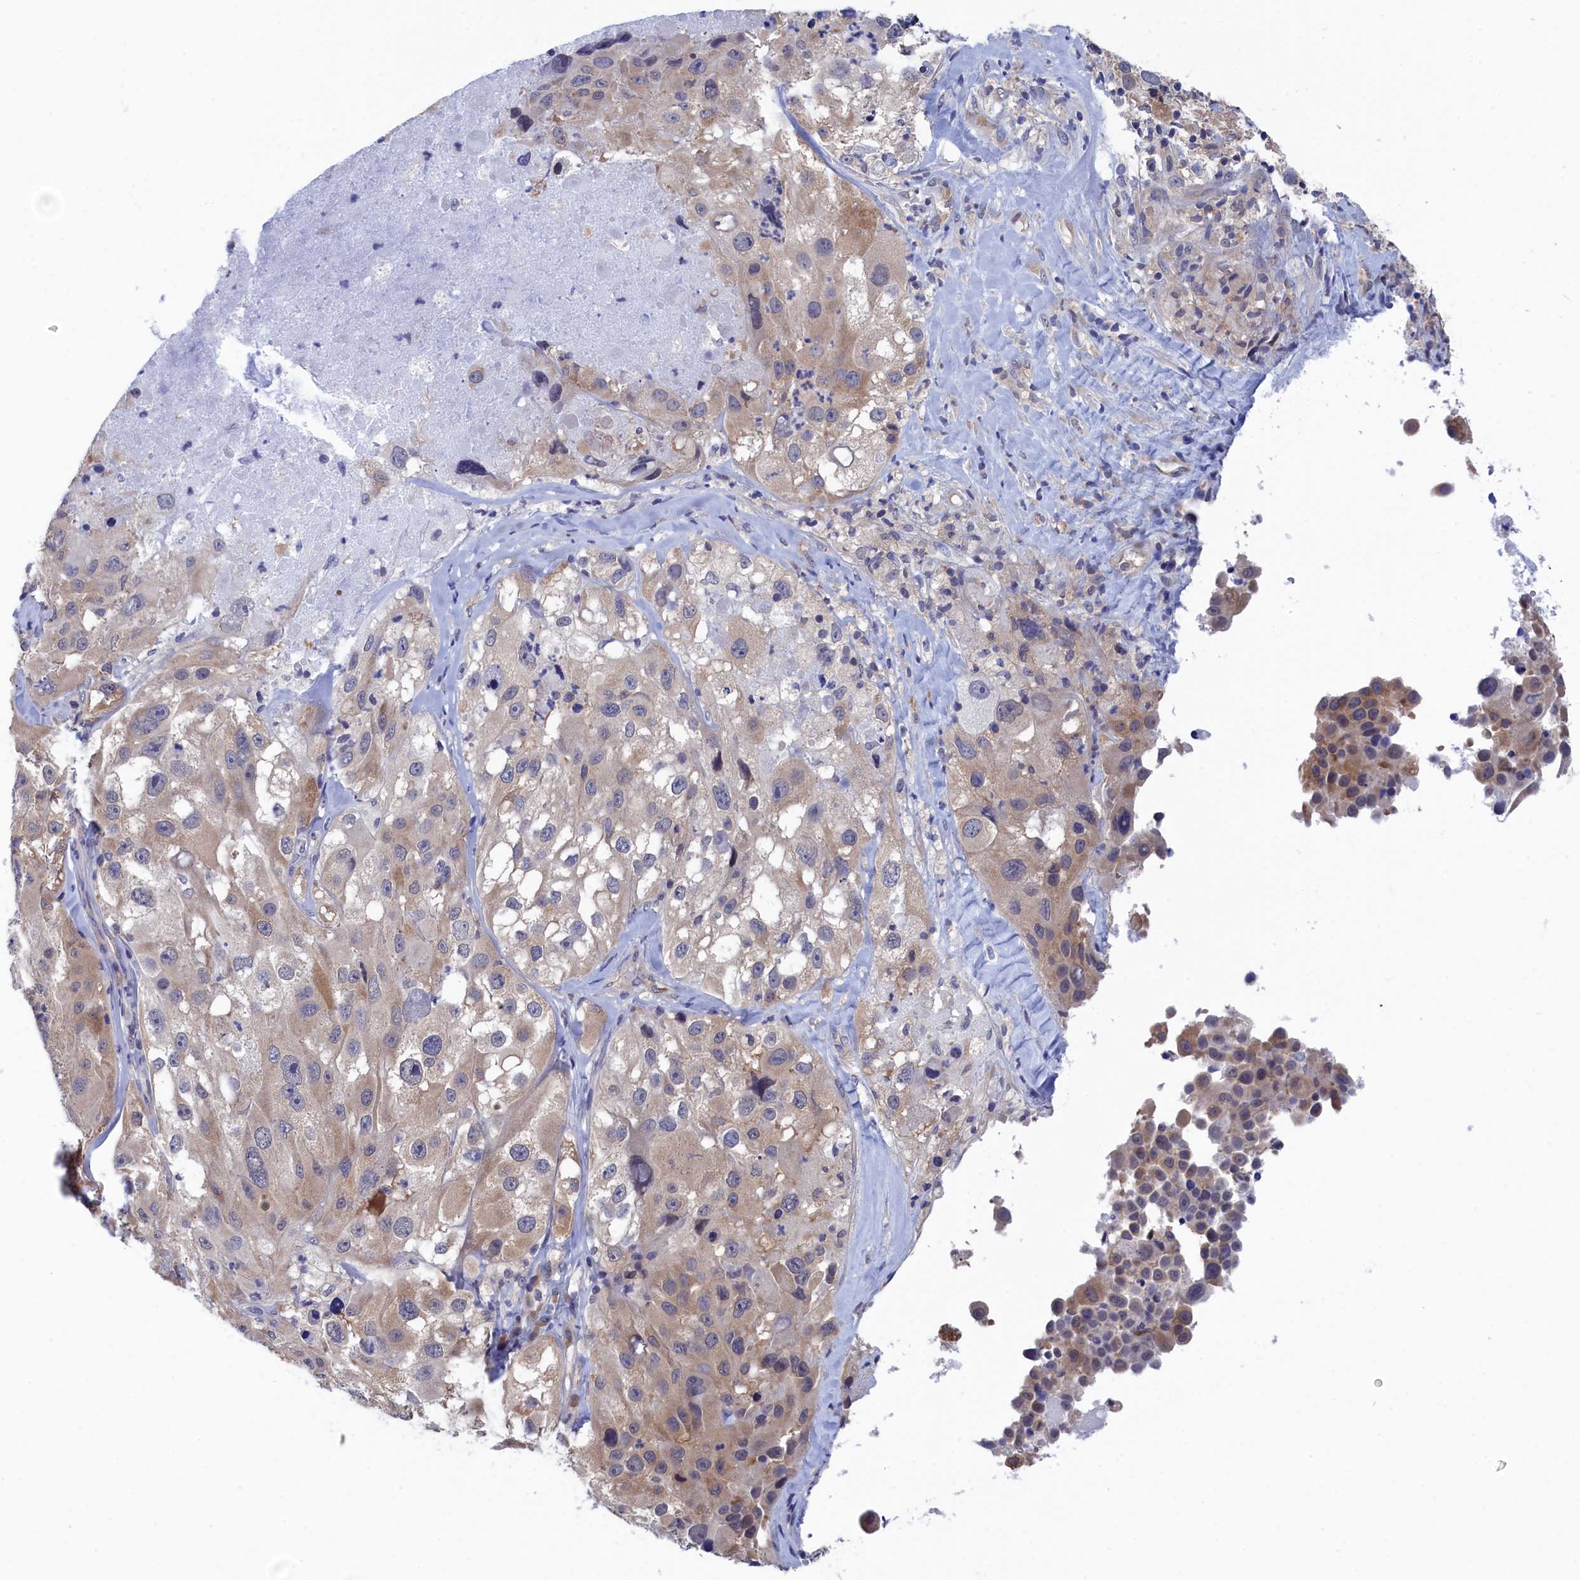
{"staining": {"intensity": "negative", "quantity": "none", "location": "none"}, "tissue": "melanoma", "cell_type": "Tumor cells", "image_type": "cancer", "snomed": [{"axis": "morphology", "description": "Malignant melanoma, Metastatic site"}, {"axis": "topography", "description": "Lymph node"}], "caption": "A high-resolution micrograph shows IHC staining of malignant melanoma (metastatic site), which shows no significant staining in tumor cells.", "gene": "PGP", "patient": {"sex": "male", "age": 62}}